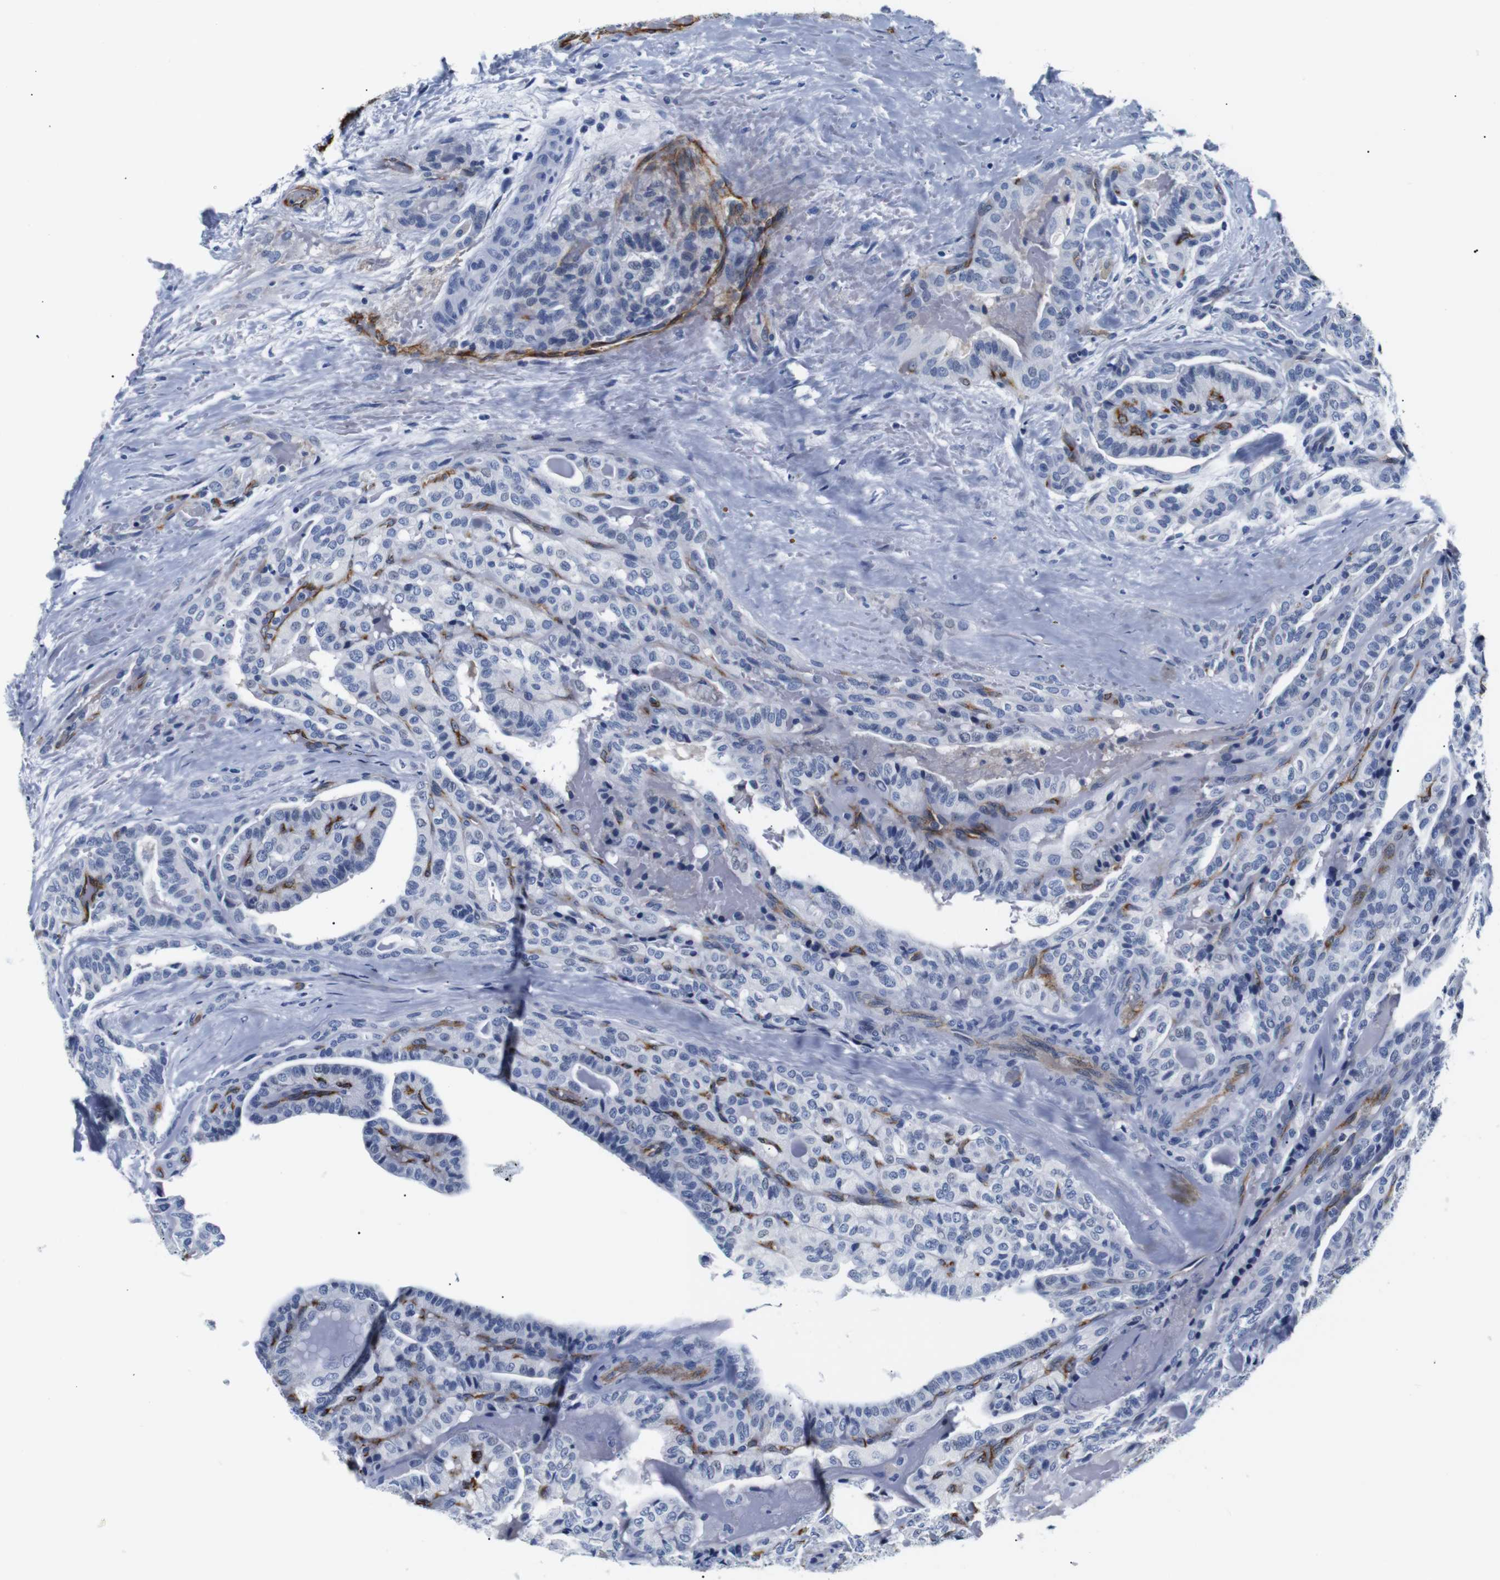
{"staining": {"intensity": "negative", "quantity": "none", "location": "none"}, "tissue": "thyroid cancer", "cell_type": "Tumor cells", "image_type": "cancer", "snomed": [{"axis": "morphology", "description": "Papillary adenocarcinoma, NOS"}, {"axis": "topography", "description": "Thyroid gland"}], "caption": "DAB immunohistochemical staining of thyroid cancer shows no significant positivity in tumor cells. (DAB immunohistochemistry, high magnification).", "gene": "MUC4", "patient": {"sex": "male", "age": 77}}